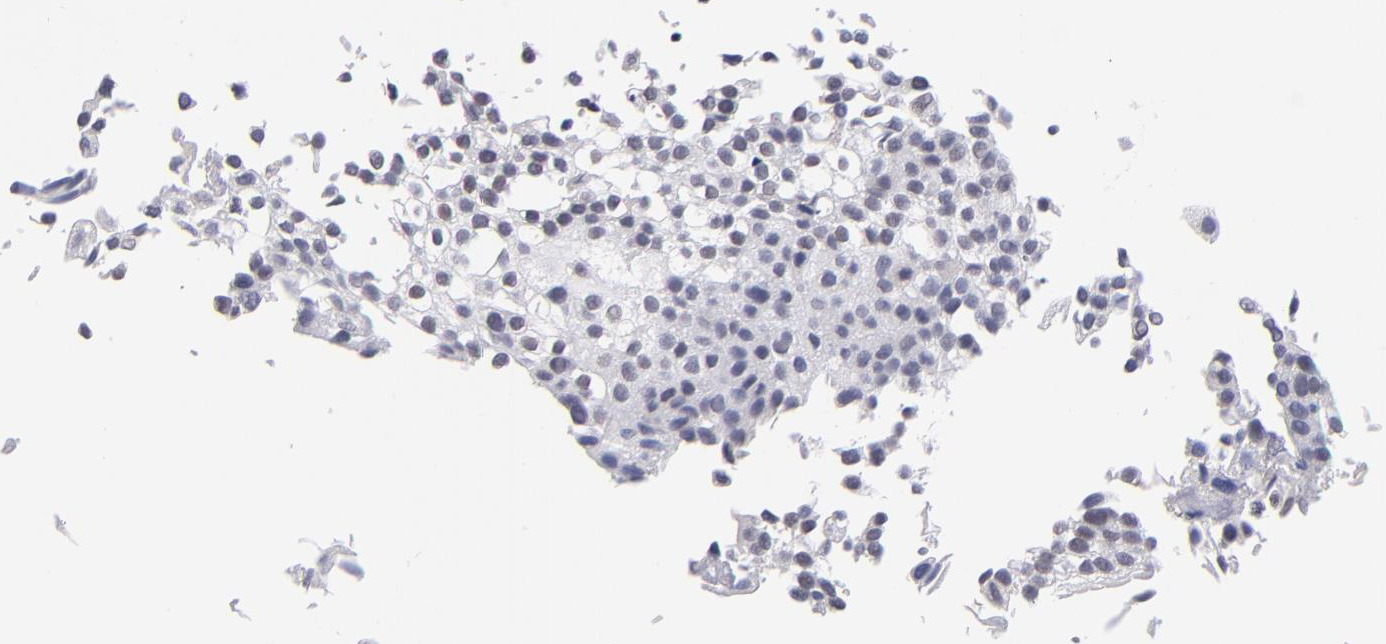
{"staining": {"intensity": "weak", "quantity": "25%-75%", "location": "nuclear"}, "tissue": "urothelial cancer", "cell_type": "Tumor cells", "image_type": "cancer", "snomed": [{"axis": "morphology", "description": "Urothelial carcinoma, Low grade"}, {"axis": "topography", "description": "Urinary bladder"}], "caption": "Protein analysis of low-grade urothelial carcinoma tissue displays weak nuclear staining in approximately 25%-75% of tumor cells. (brown staining indicates protein expression, while blue staining denotes nuclei).", "gene": "TEX11", "patient": {"sex": "female", "age": 89}}